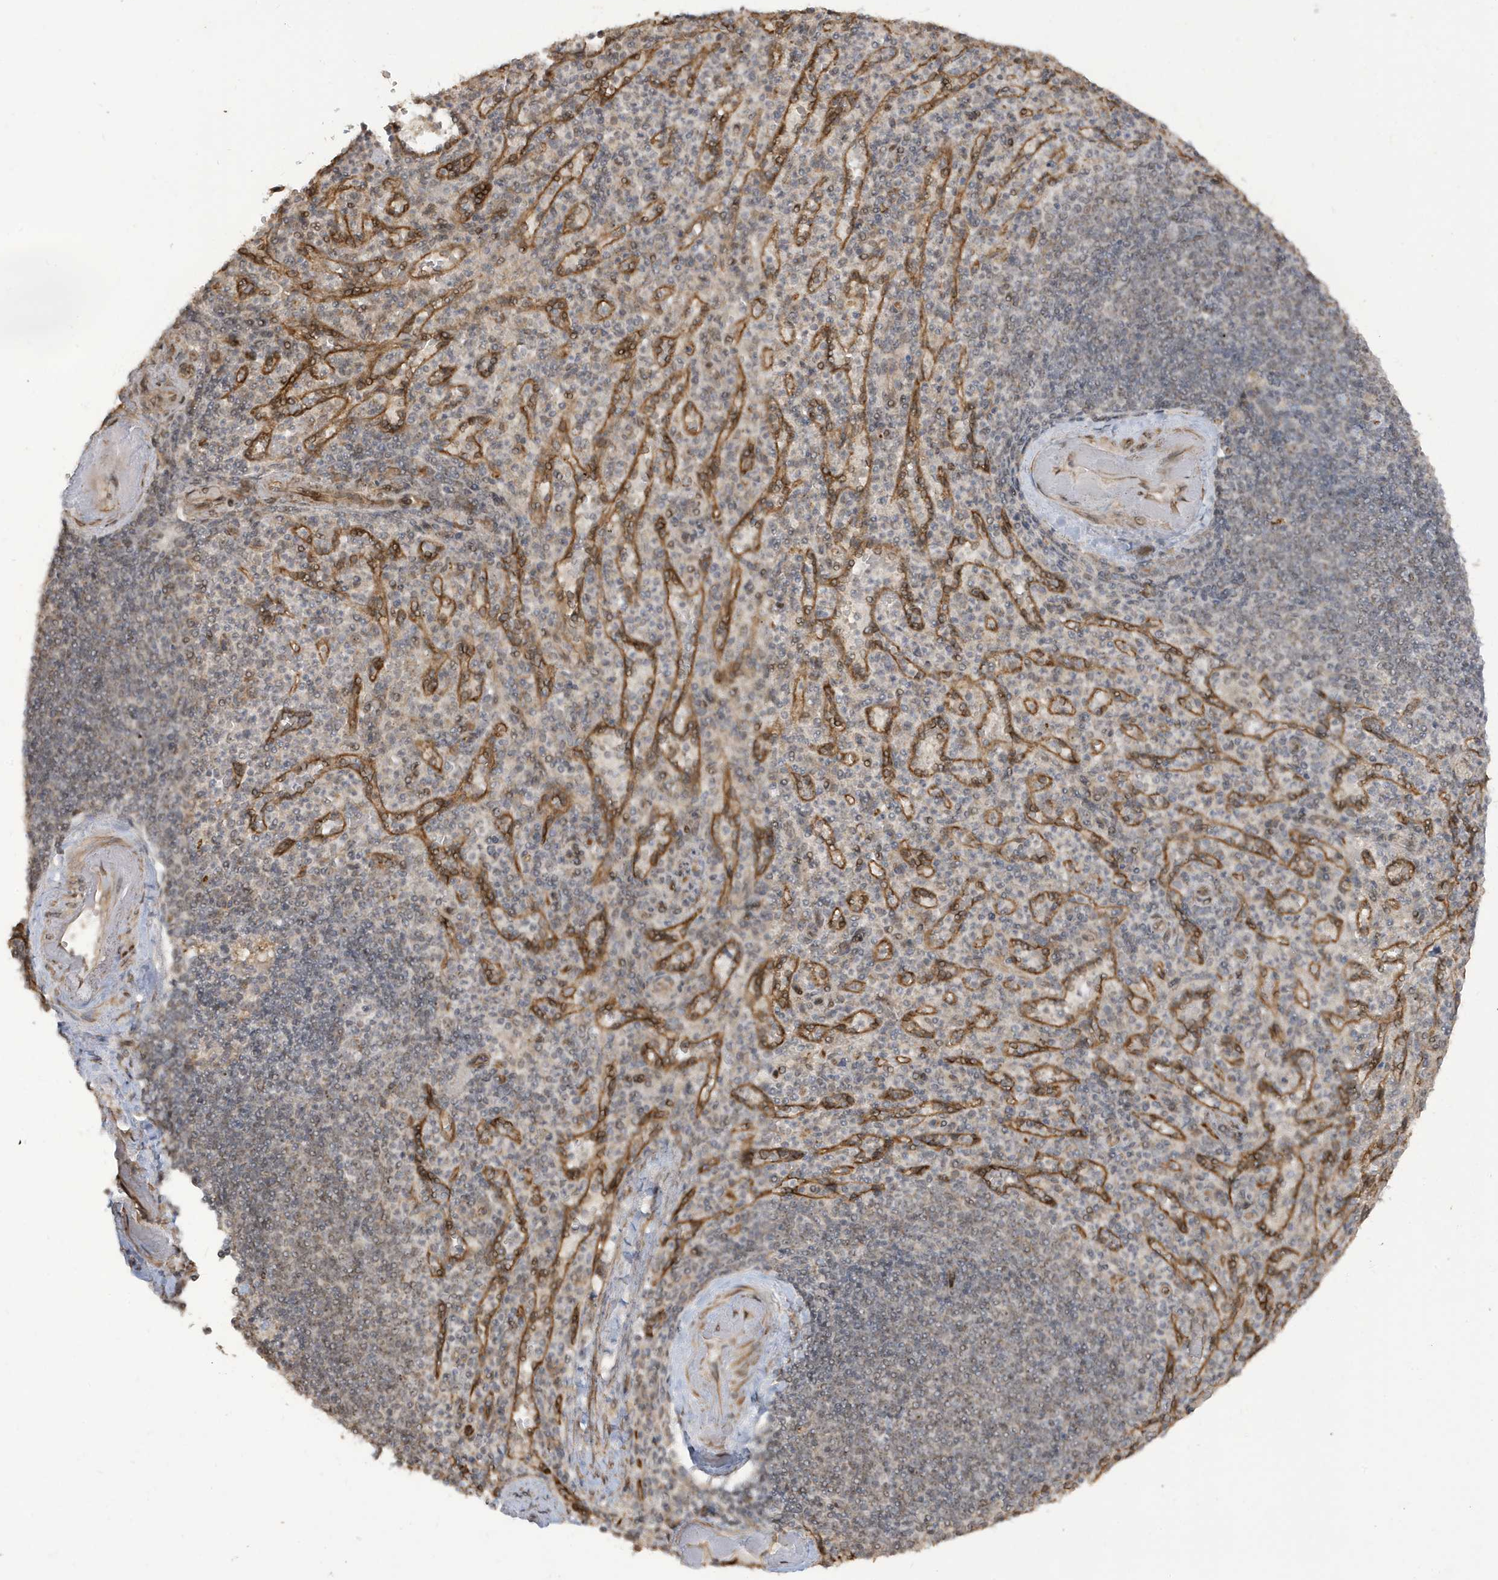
{"staining": {"intensity": "negative", "quantity": "none", "location": "none"}, "tissue": "spleen", "cell_type": "Cells in red pulp", "image_type": "normal", "snomed": [{"axis": "morphology", "description": "Normal tissue, NOS"}, {"axis": "topography", "description": "Spleen"}], "caption": "Immunohistochemistry histopathology image of unremarkable spleen: spleen stained with DAB reveals no significant protein positivity in cells in red pulp. (Stains: DAB (3,3'-diaminobenzidine) IHC with hematoxylin counter stain, Microscopy: brightfield microscopy at high magnification).", "gene": "ECM2", "patient": {"sex": "female", "age": 74}}